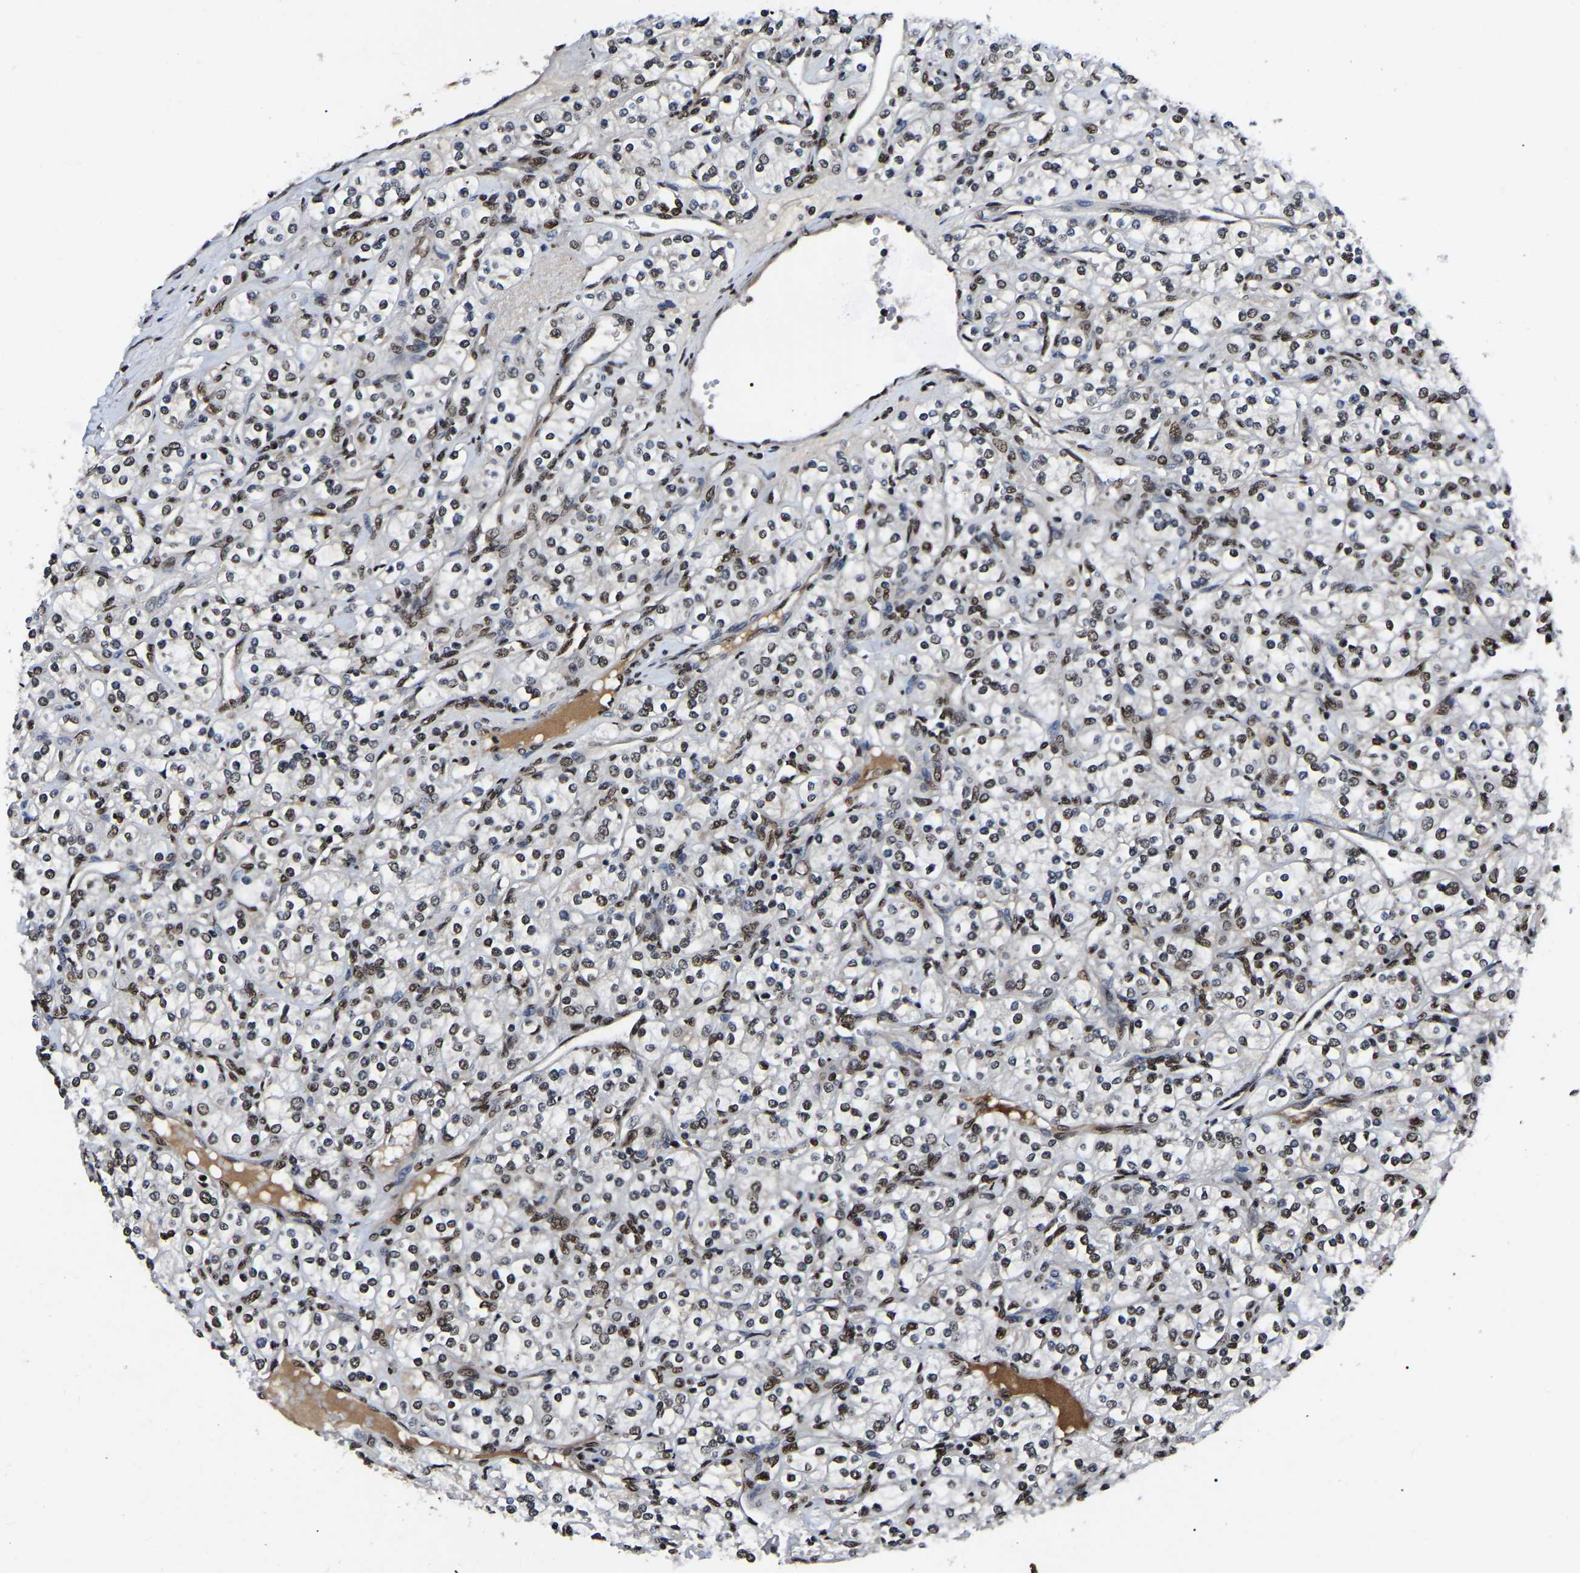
{"staining": {"intensity": "weak", "quantity": "25%-75%", "location": "nuclear"}, "tissue": "renal cancer", "cell_type": "Tumor cells", "image_type": "cancer", "snomed": [{"axis": "morphology", "description": "Adenocarcinoma, NOS"}, {"axis": "topography", "description": "Kidney"}], "caption": "Protein expression by IHC displays weak nuclear staining in approximately 25%-75% of tumor cells in renal adenocarcinoma.", "gene": "TRIM35", "patient": {"sex": "male", "age": 77}}